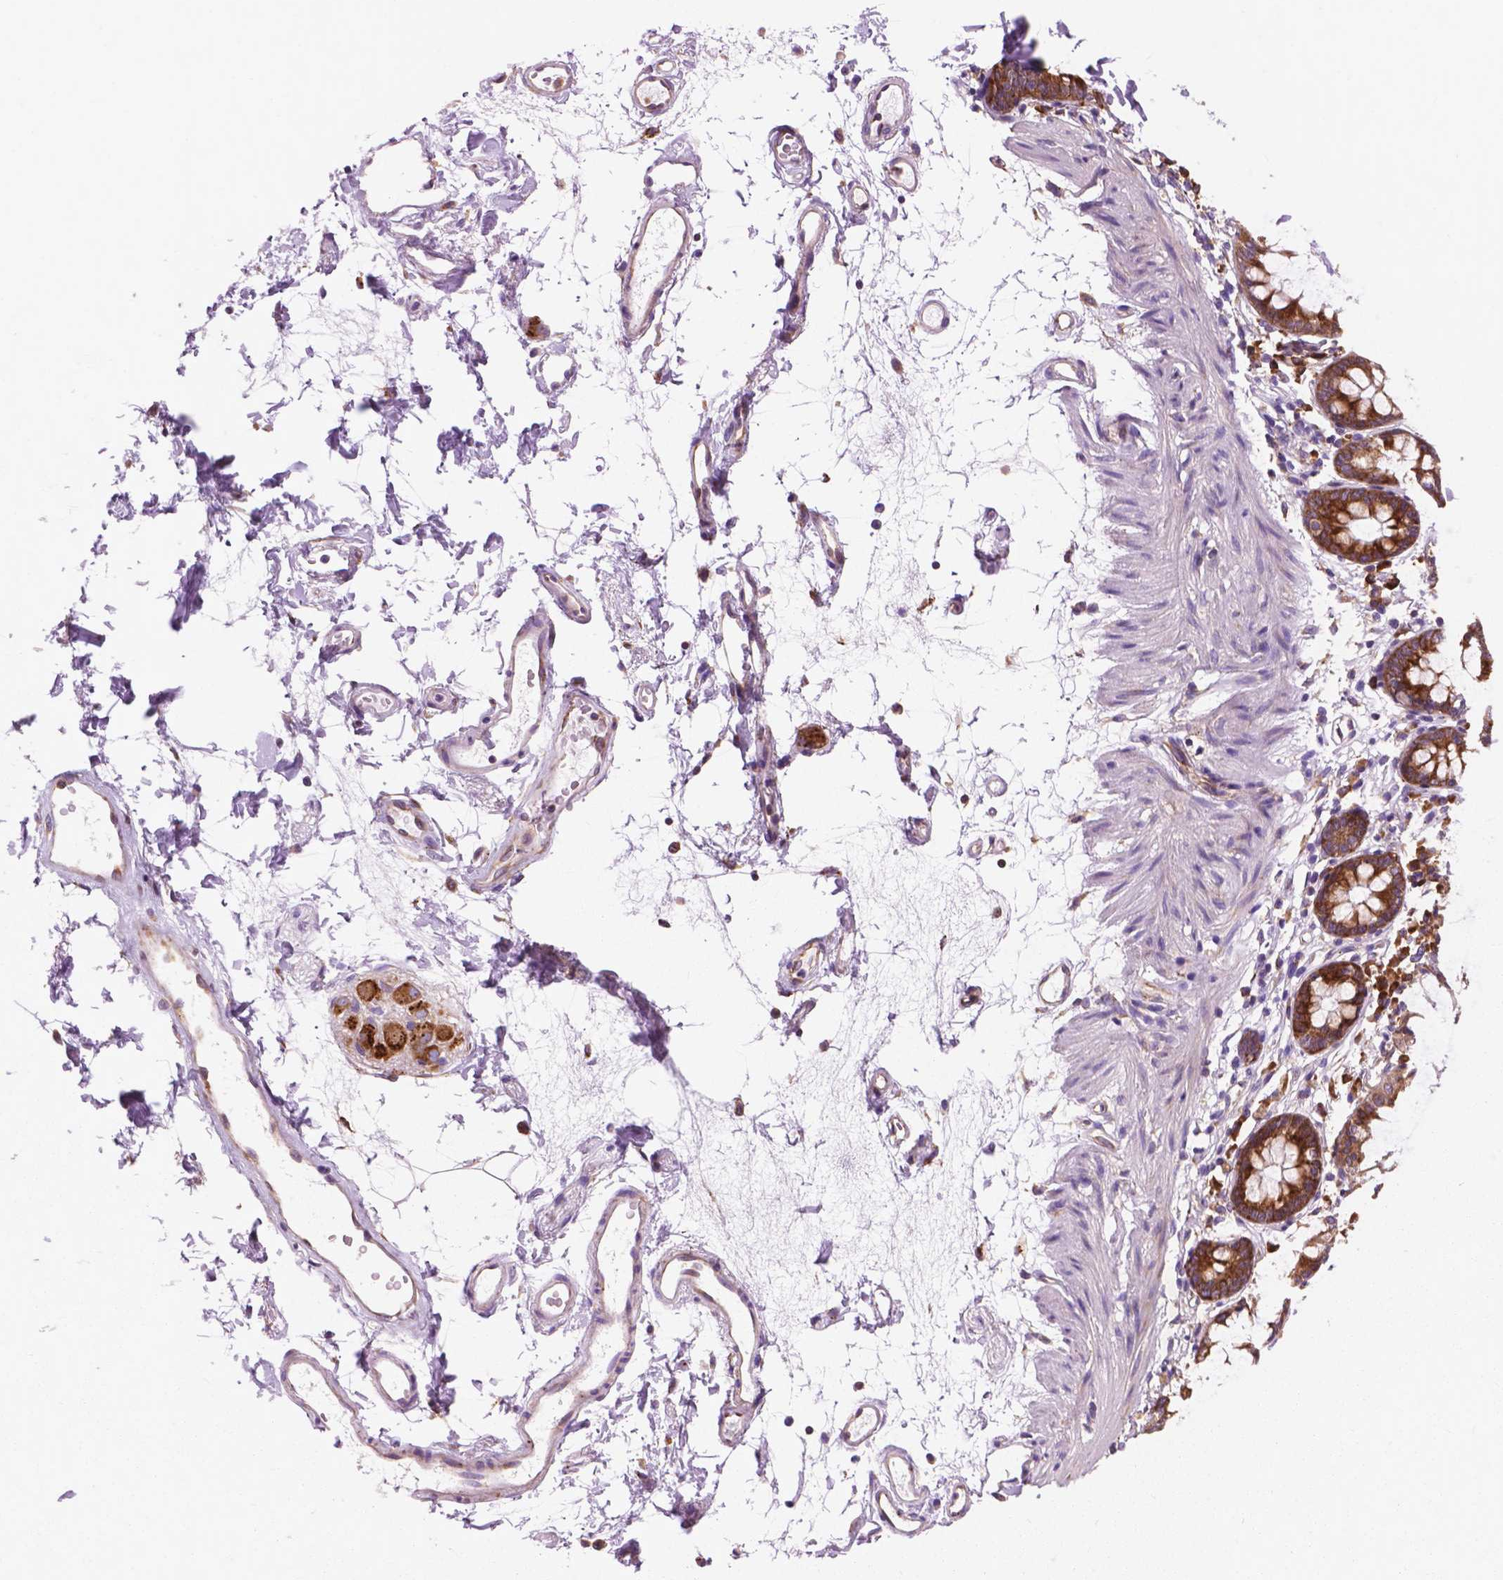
{"staining": {"intensity": "negative", "quantity": "none", "location": "none"}, "tissue": "colon", "cell_type": "Endothelial cells", "image_type": "normal", "snomed": [{"axis": "morphology", "description": "Normal tissue, NOS"}, {"axis": "topography", "description": "Colon"}], "caption": "This is an immunohistochemistry (IHC) micrograph of benign colon. There is no positivity in endothelial cells.", "gene": "RPL37A", "patient": {"sex": "female", "age": 84}}